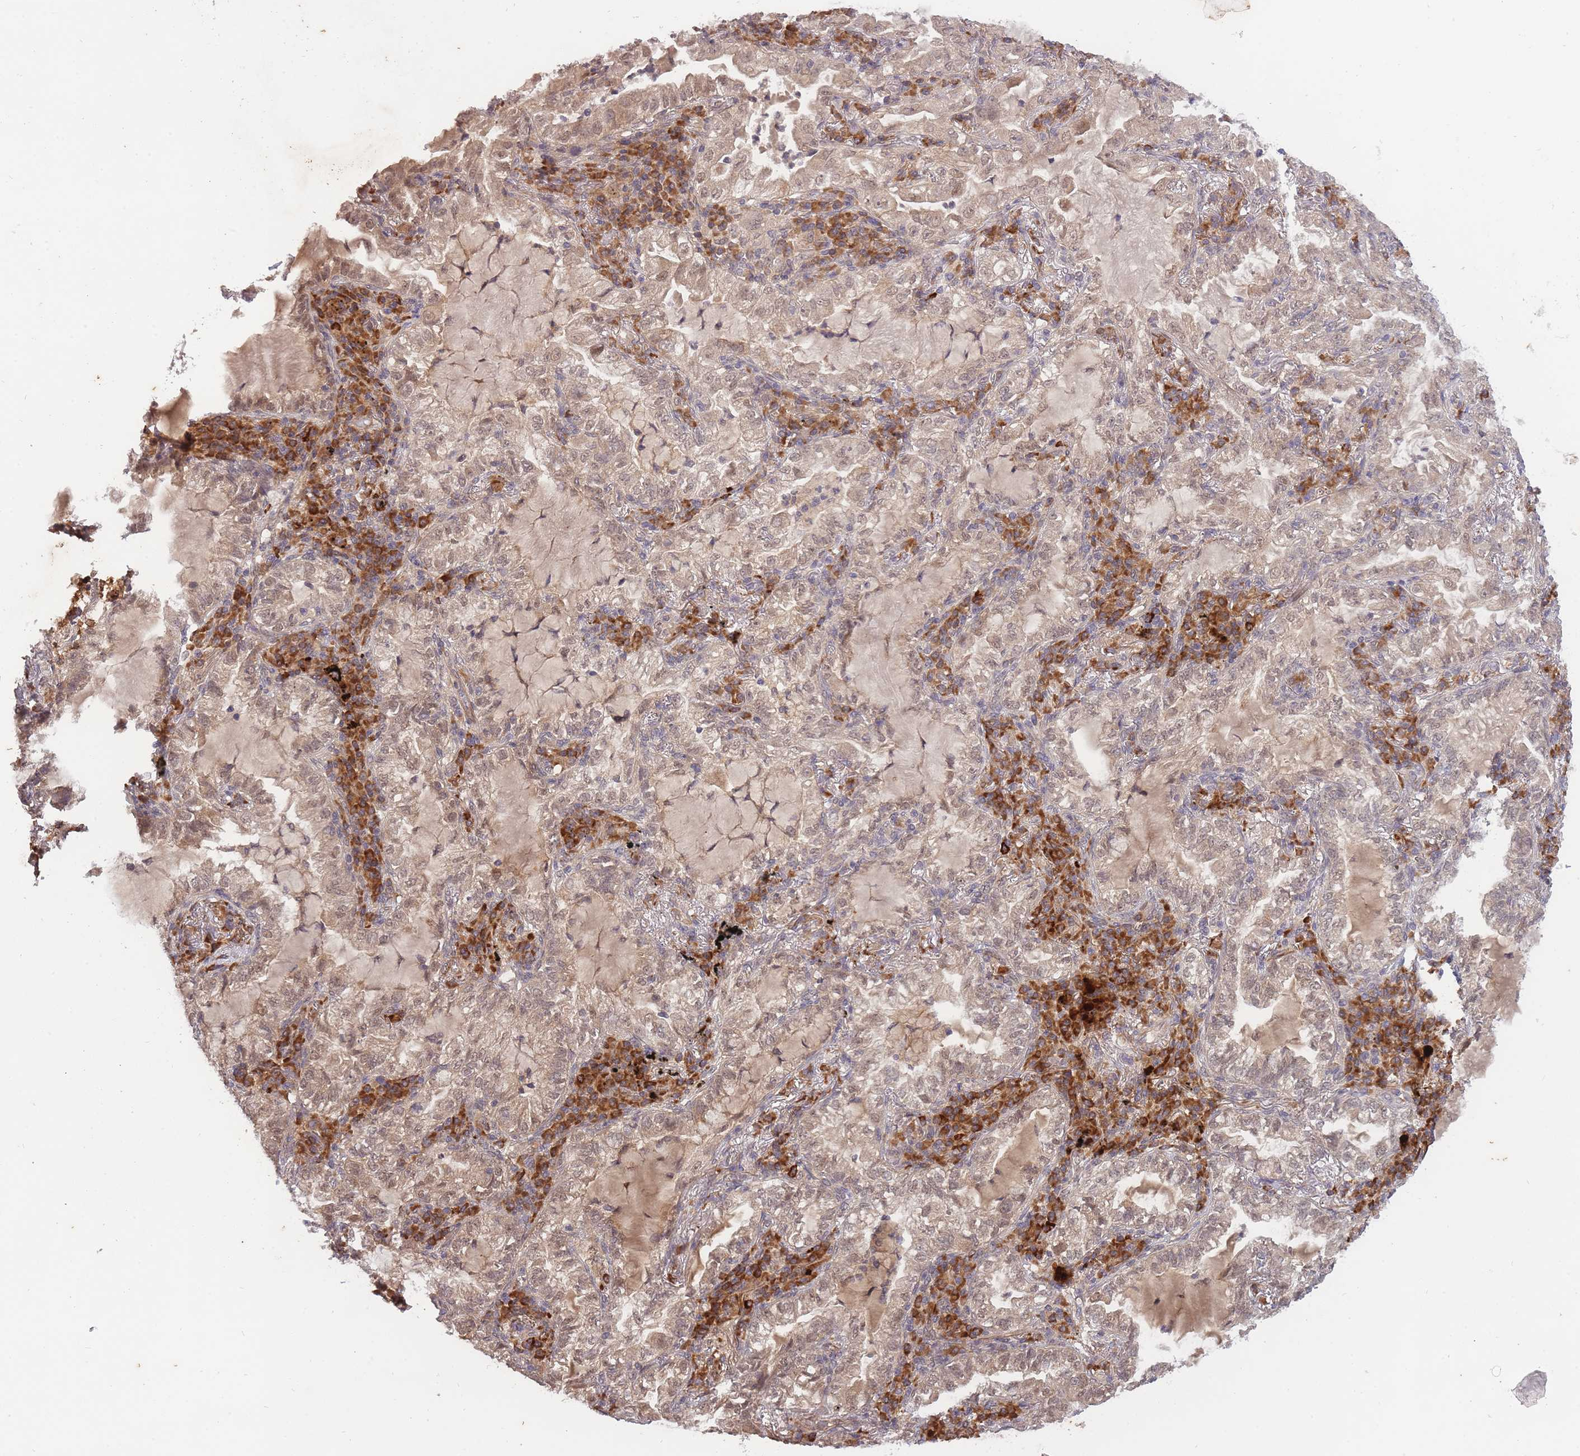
{"staining": {"intensity": "weak", "quantity": ">75%", "location": "cytoplasmic/membranous,nuclear"}, "tissue": "lung cancer", "cell_type": "Tumor cells", "image_type": "cancer", "snomed": [{"axis": "morphology", "description": "Adenocarcinoma, NOS"}, {"axis": "topography", "description": "Lung"}], "caption": "Immunohistochemistry photomicrograph of human lung cancer stained for a protein (brown), which reveals low levels of weak cytoplasmic/membranous and nuclear expression in about >75% of tumor cells.", "gene": "SMC6", "patient": {"sex": "female", "age": 73}}